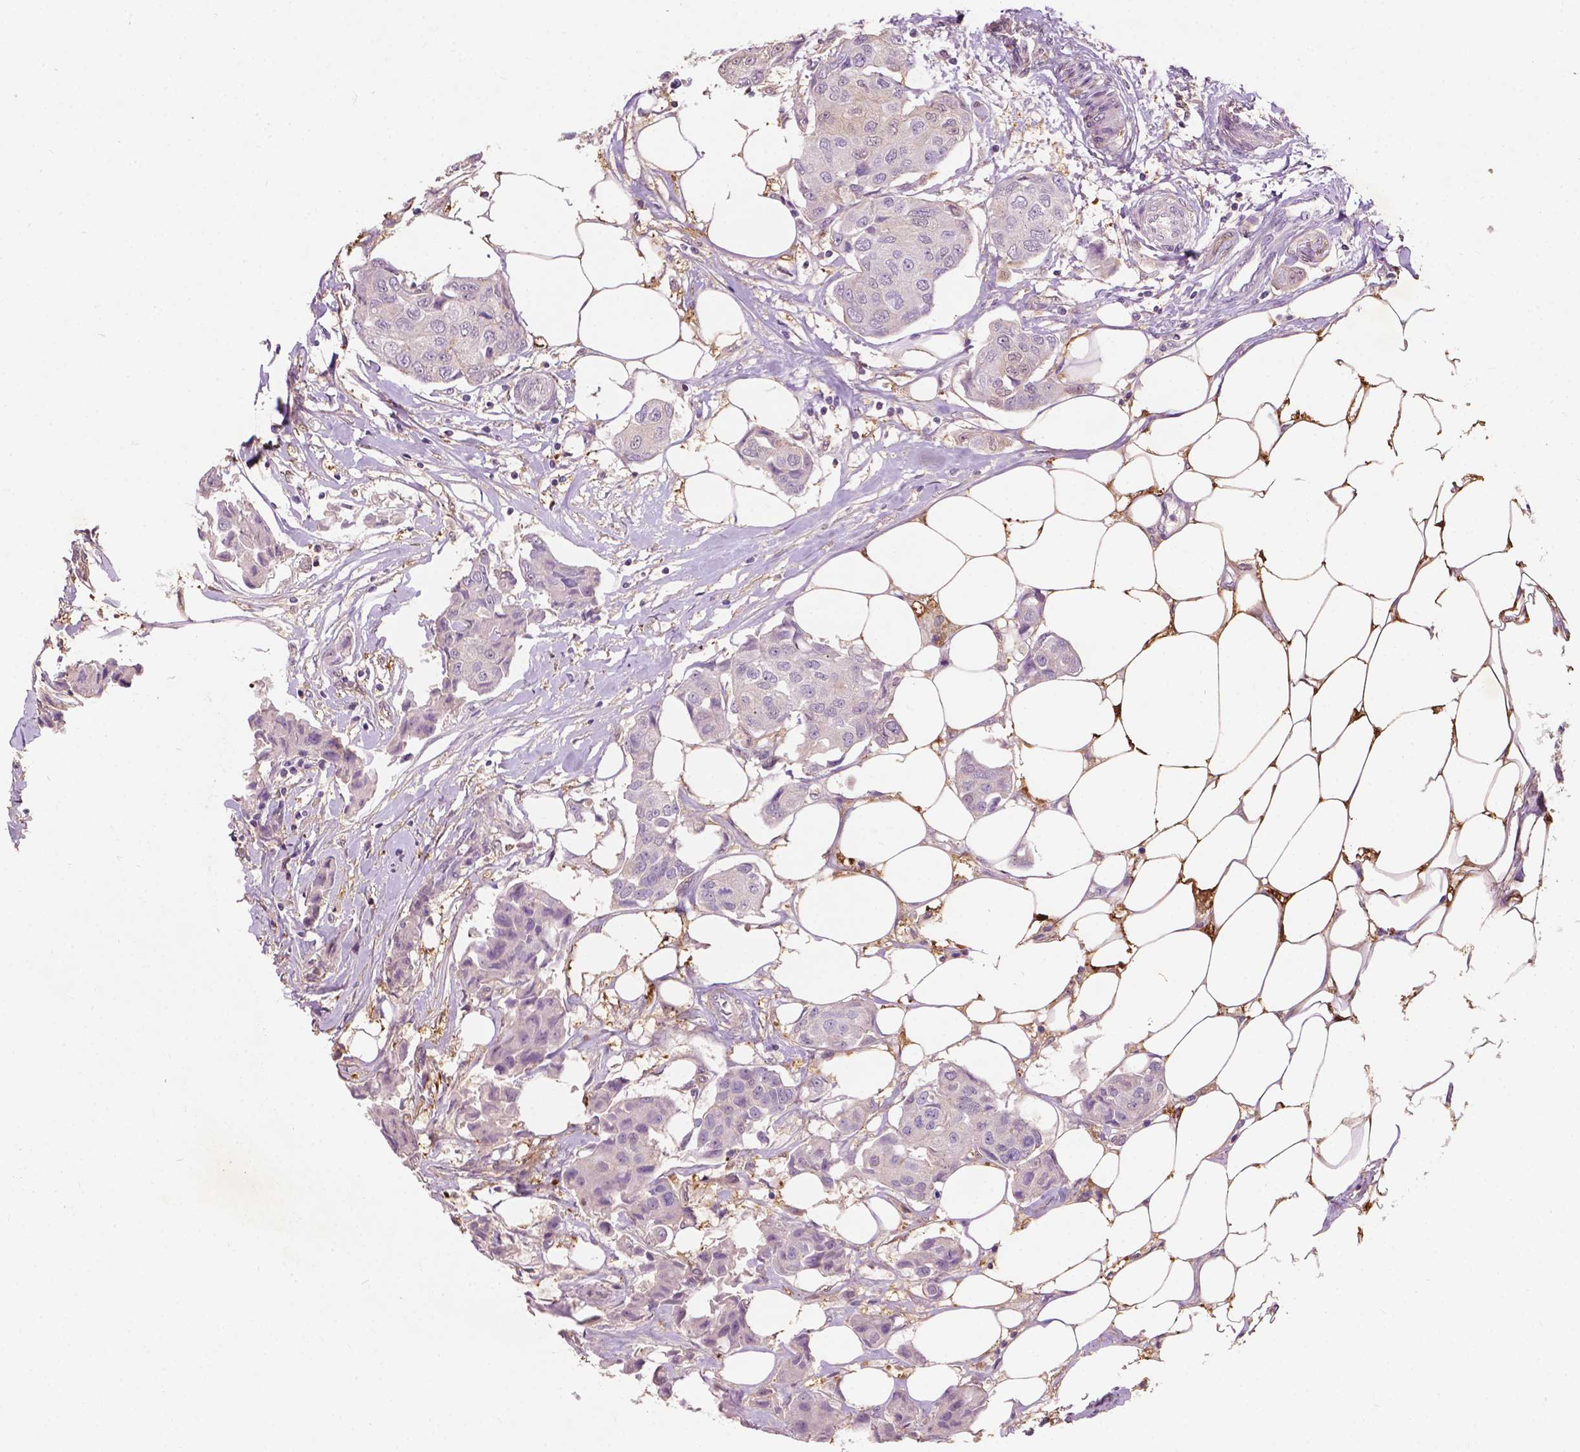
{"staining": {"intensity": "negative", "quantity": "none", "location": "none"}, "tissue": "breast cancer", "cell_type": "Tumor cells", "image_type": "cancer", "snomed": [{"axis": "morphology", "description": "Duct carcinoma"}, {"axis": "topography", "description": "Breast"}, {"axis": "topography", "description": "Lymph node"}], "caption": "There is no significant staining in tumor cells of breast cancer (infiltrating ductal carcinoma).", "gene": "GPR37", "patient": {"sex": "female", "age": 80}}